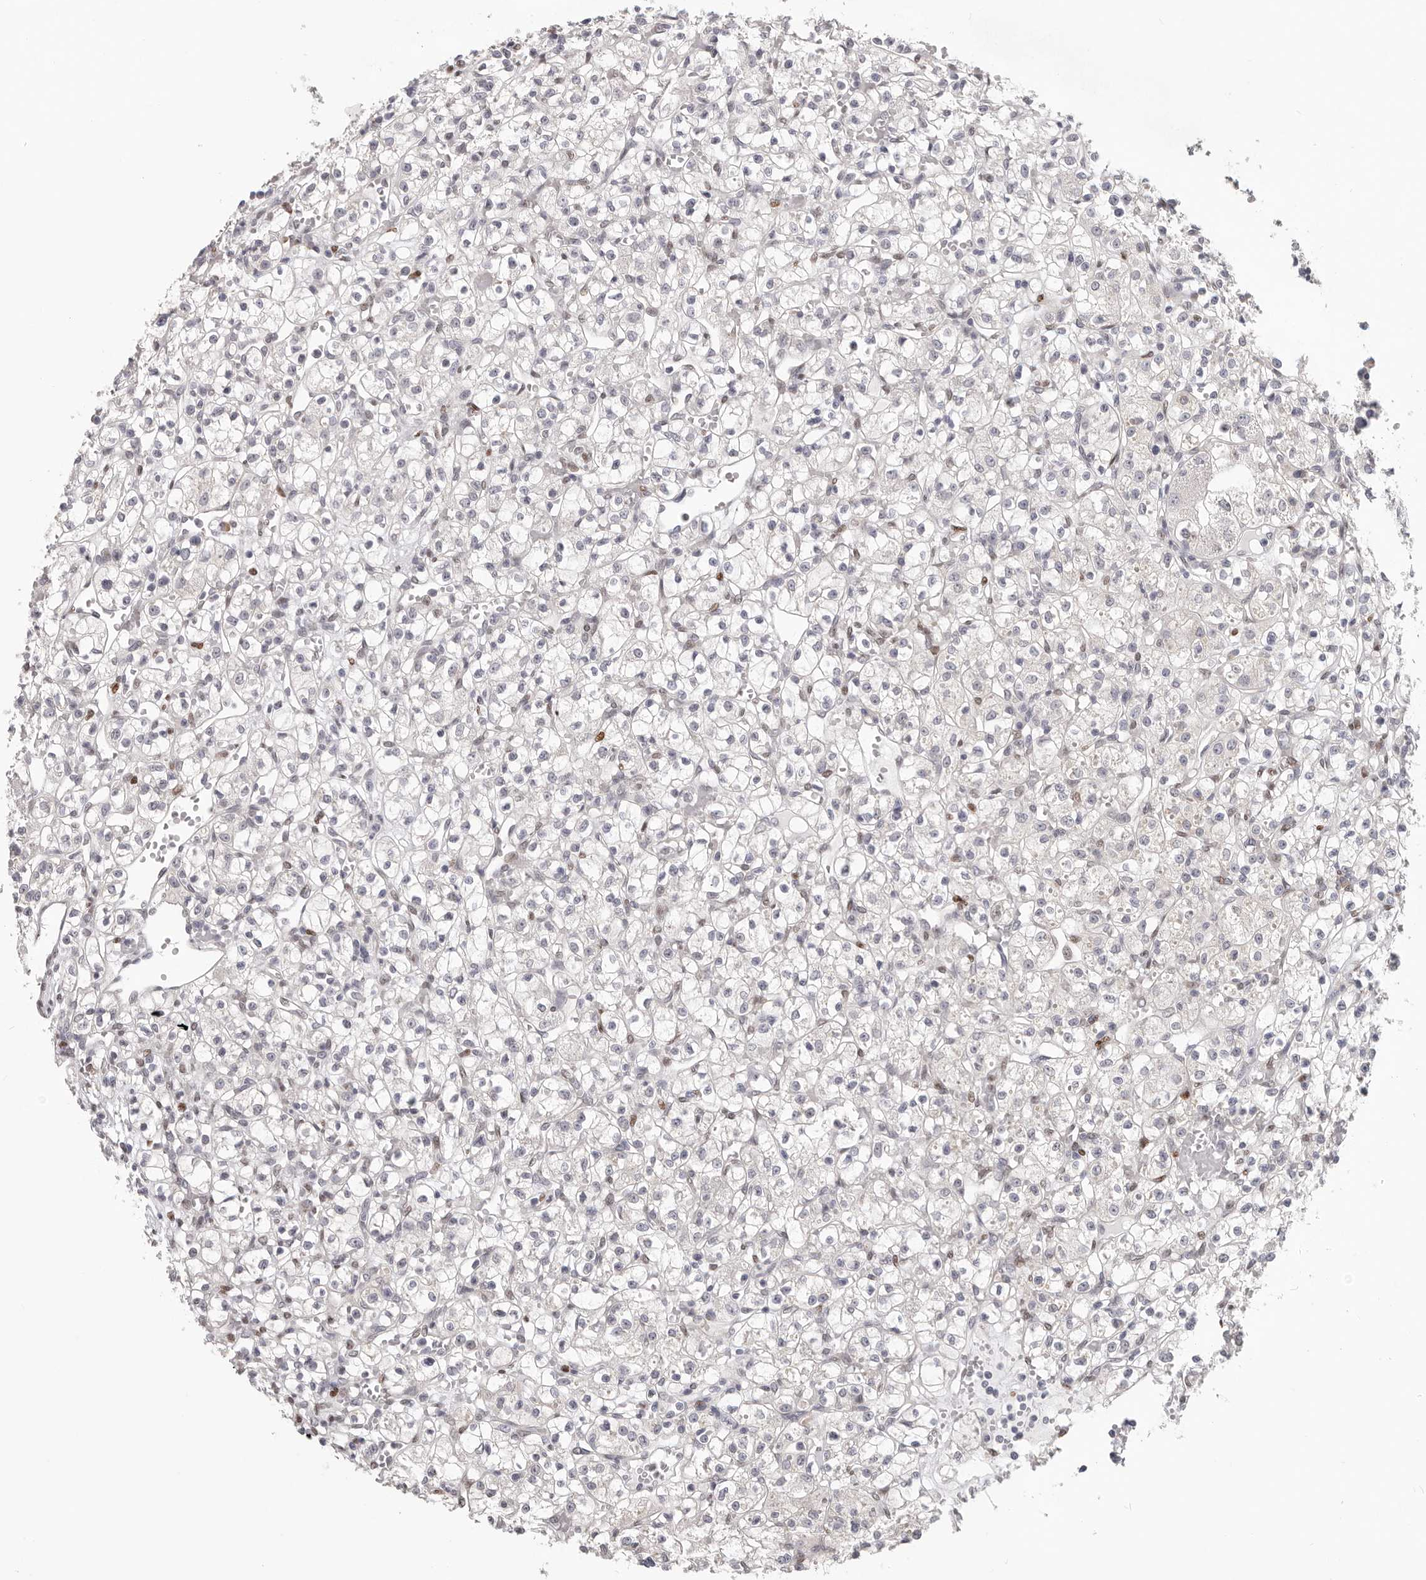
{"staining": {"intensity": "weak", "quantity": "<25%", "location": "nuclear"}, "tissue": "renal cancer", "cell_type": "Tumor cells", "image_type": "cancer", "snomed": [{"axis": "morphology", "description": "Adenocarcinoma, NOS"}, {"axis": "topography", "description": "Kidney"}], "caption": "Immunohistochemistry (IHC) of human renal cancer displays no positivity in tumor cells. (DAB IHC visualized using brightfield microscopy, high magnification).", "gene": "SRP19", "patient": {"sex": "female", "age": 59}}